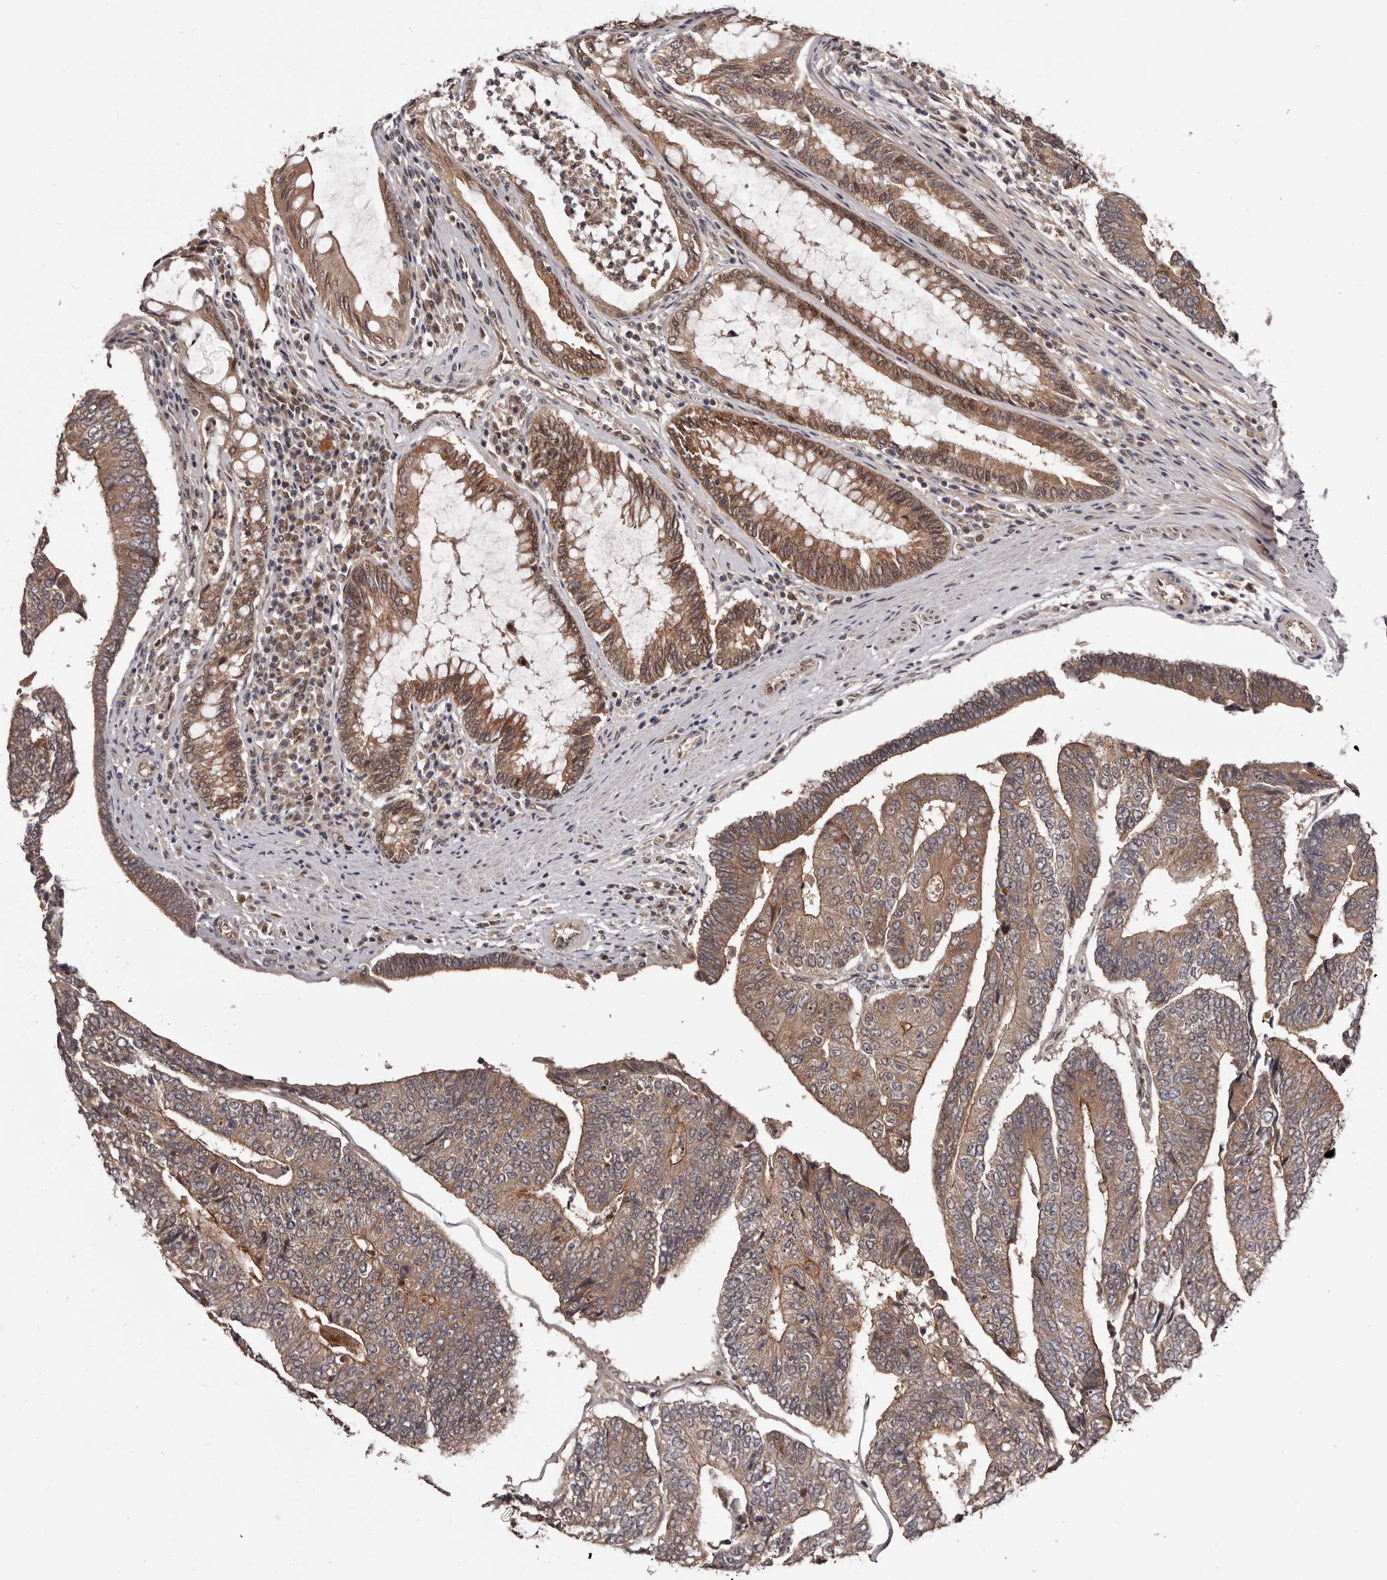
{"staining": {"intensity": "moderate", "quantity": ">75%", "location": "cytoplasmic/membranous"}, "tissue": "colorectal cancer", "cell_type": "Tumor cells", "image_type": "cancer", "snomed": [{"axis": "morphology", "description": "Adenocarcinoma, NOS"}, {"axis": "topography", "description": "Colon"}], "caption": "Immunohistochemistry of colorectal cancer (adenocarcinoma) exhibits medium levels of moderate cytoplasmic/membranous staining in about >75% of tumor cells.", "gene": "MDP1", "patient": {"sex": "female", "age": 67}}